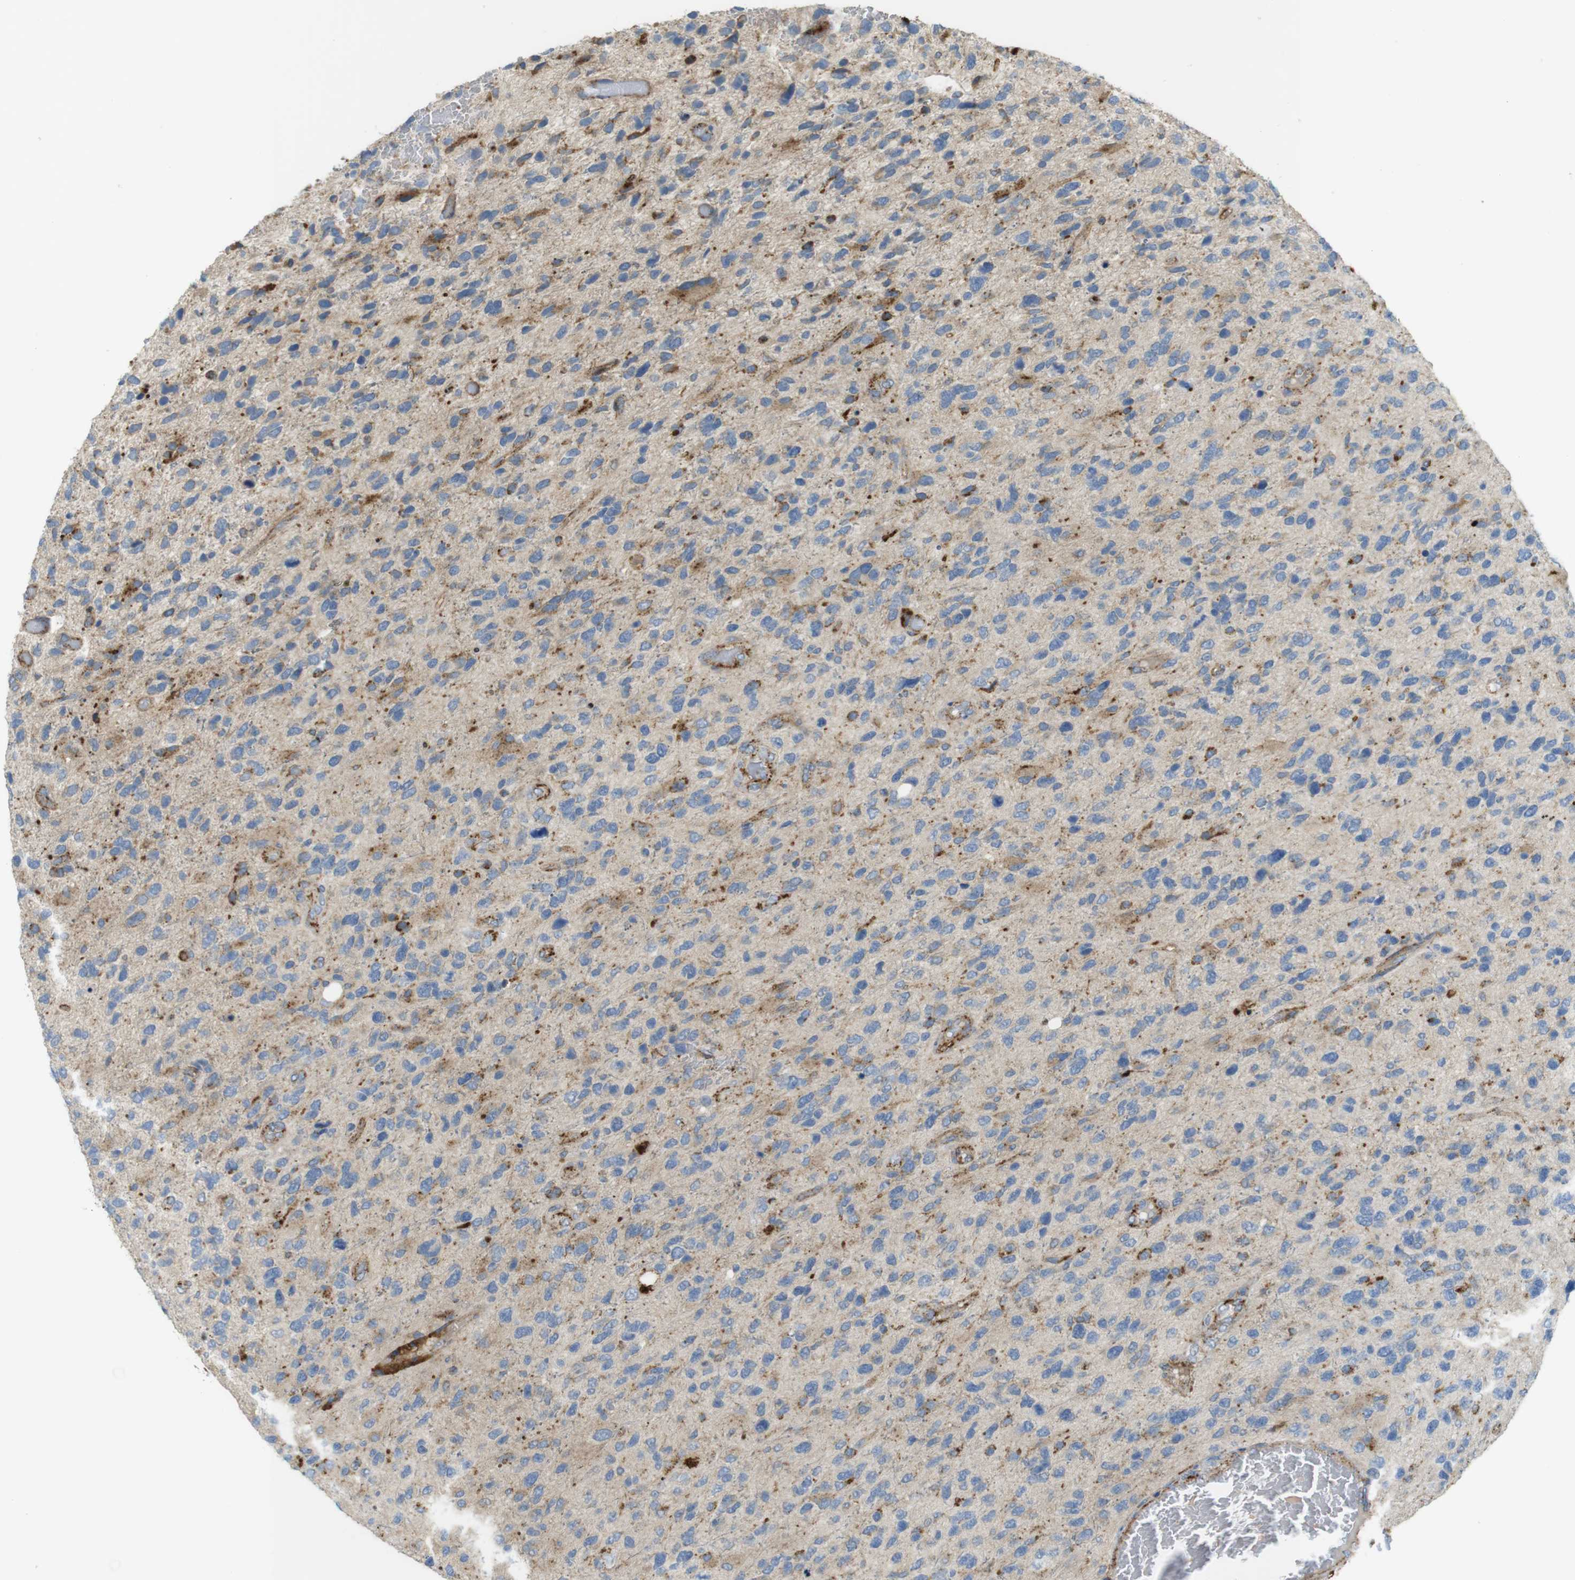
{"staining": {"intensity": "moderate", "quantity": "<25%", "location": "cytoplasmic/membranous"}, "tissue": "glioma", "cell_type": "Tumor cells", "image_type": "cancer", "snomed": [{"axis": "morphology", "description": "Glioma, malignant, High grade"}, {"axis": "topography", "description": "Brain"}], "caption": "Immunohistochemical staining of glioma exhibits moderate cytoplasmic/membranous protein expression in approximately <25% of tumor cells. Using DAB (brown) and hematoxylin (blue) stains, captured at high magnification using brightfield microscopy.", "gene": "LAMP1", "patient": {"sex": "female", "age": 58}}